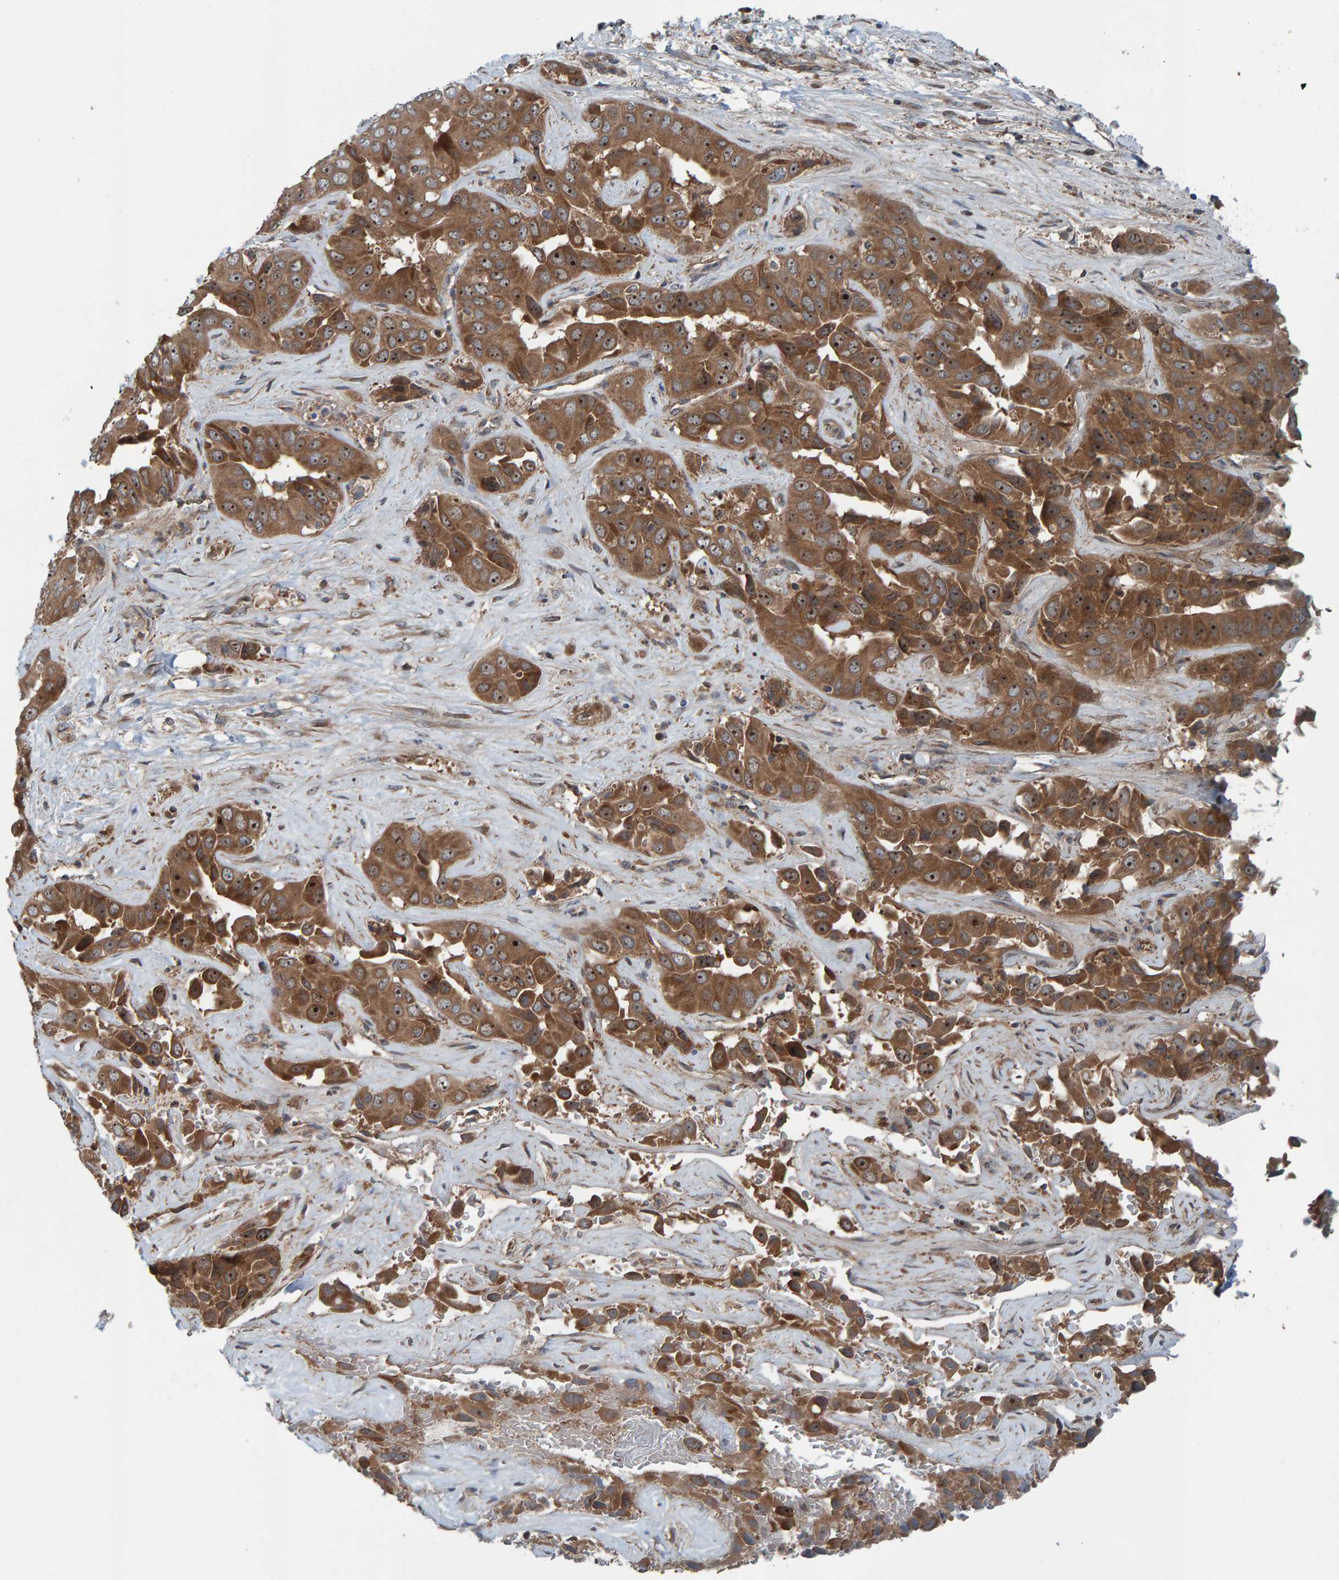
{"staining": {"intensity": "moderate", "quantity": ">75%", "location": "cytoplasmic/membranous,nuclear"}, "tissue": "liver cancer", "cell_type": "Tumor cells", "image_type": "cancer", "snomed": [{"axis": "morphology", "description": "Cholangiocarcinoma"}, {"axis": "topography", "description": "Liver"}], "caption": "The histopathology image displays a brown stain indicating the presence of a protein in the cytoplasmic/membranous and nuclear of tumor cells in liver cancer (cholangiocarcinoma).", "gene": "CUEDC1", "patient": {"sex": "female", "age": 52}}